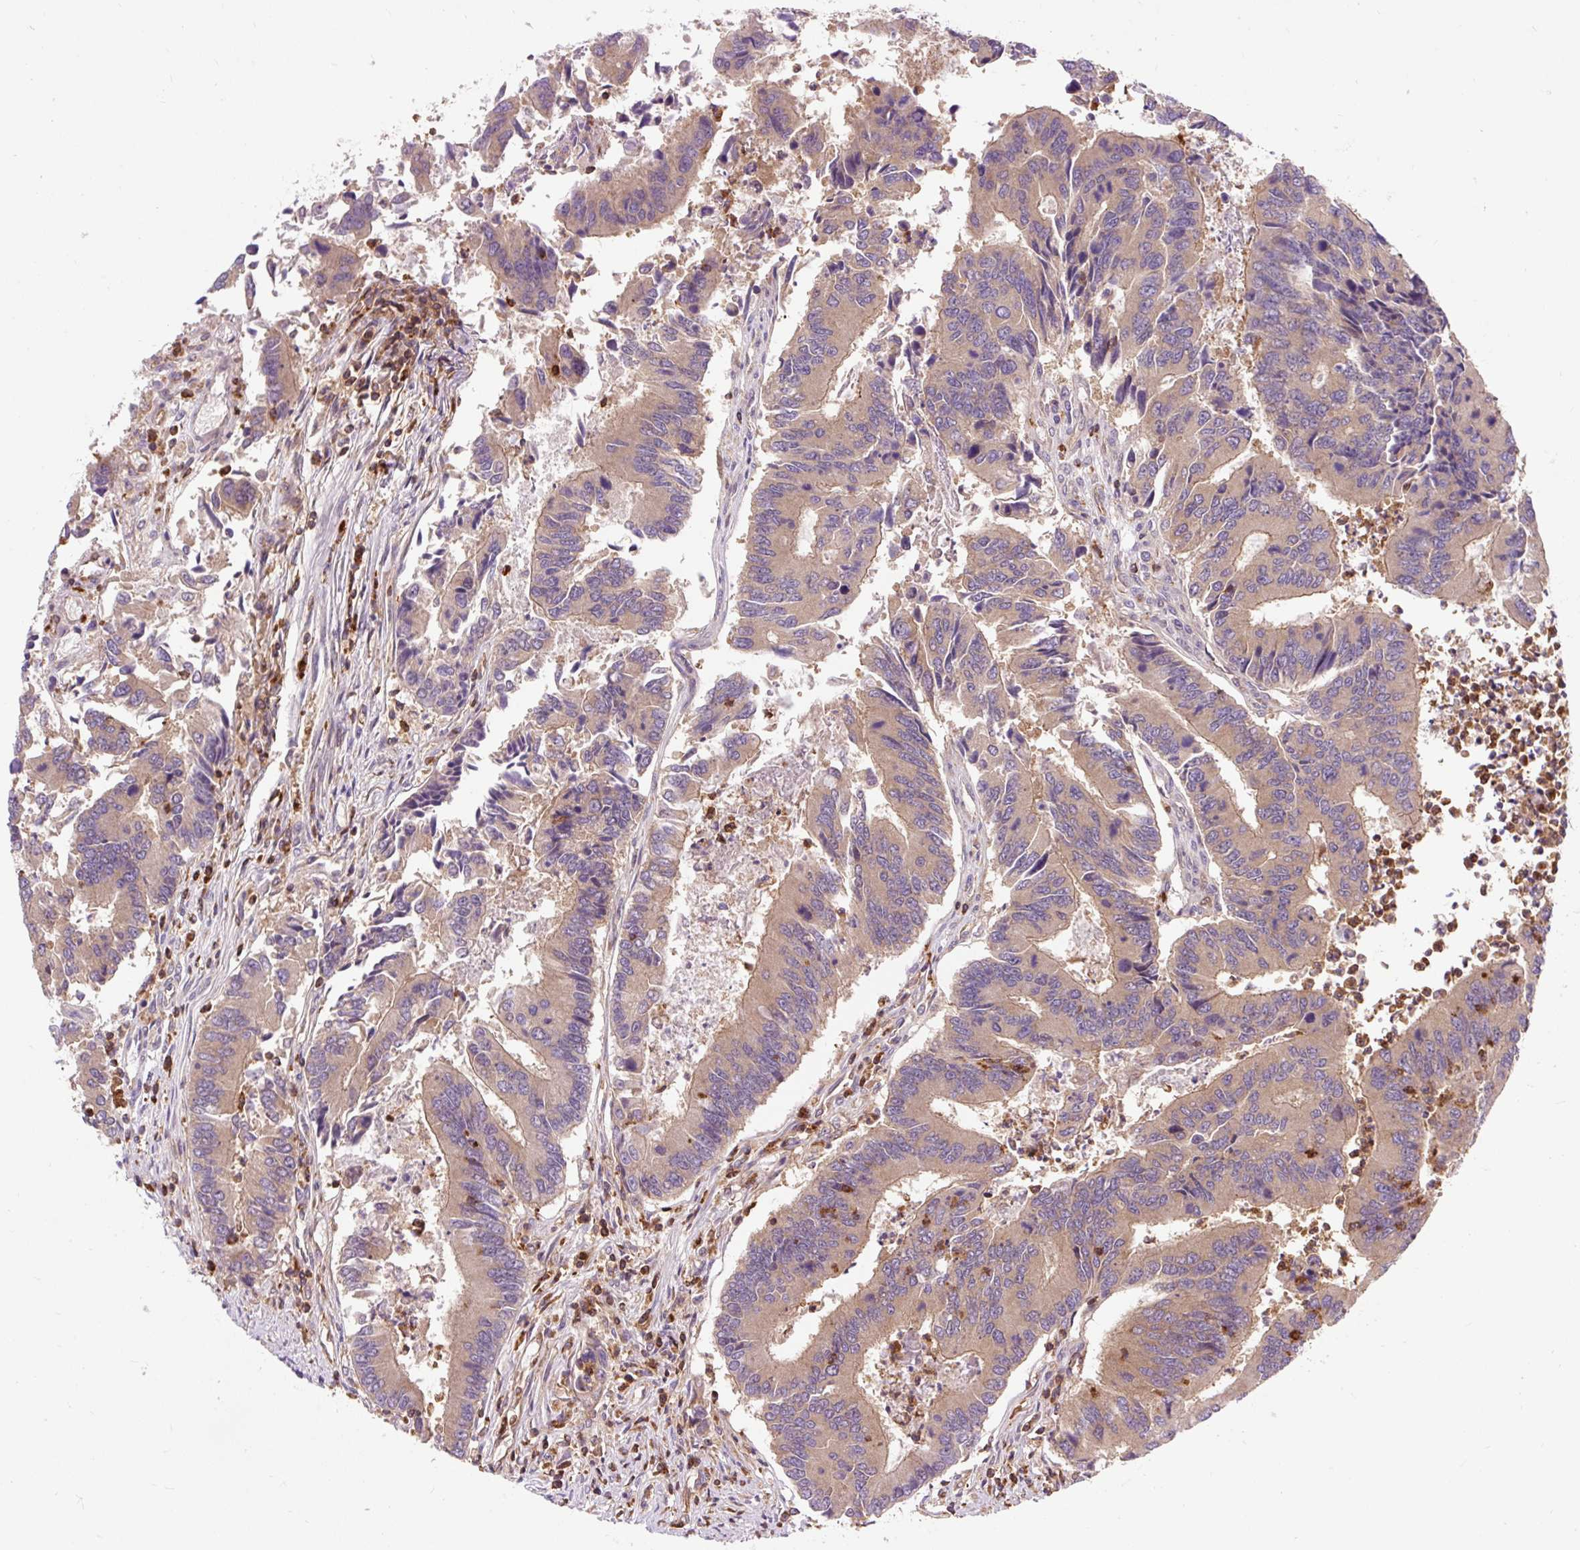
{"staining": {"intensity": "moderate", "quantity": "25%-75%", "location": "cytoplasmic/membranous"}, "tissue": "colorectal cancer", "cell_type": "Tumor cells", "image_type": "cancer", "snomed": [{"axis": "morphology", "description": "Adenocarcinoma, NOS"}, {"axis": "topography", "description": "Colon"}], "caption": "Immunohistochemistry histopathology image of adenocarcinoma (colorectal) stained for a protein (brown), which shows medium levels of moderate cytoplasmic/membranous expression in about 25%-75% of tumor cells.", "gene": "CISD3", "patient": {"sex": "female", "age": 67}}